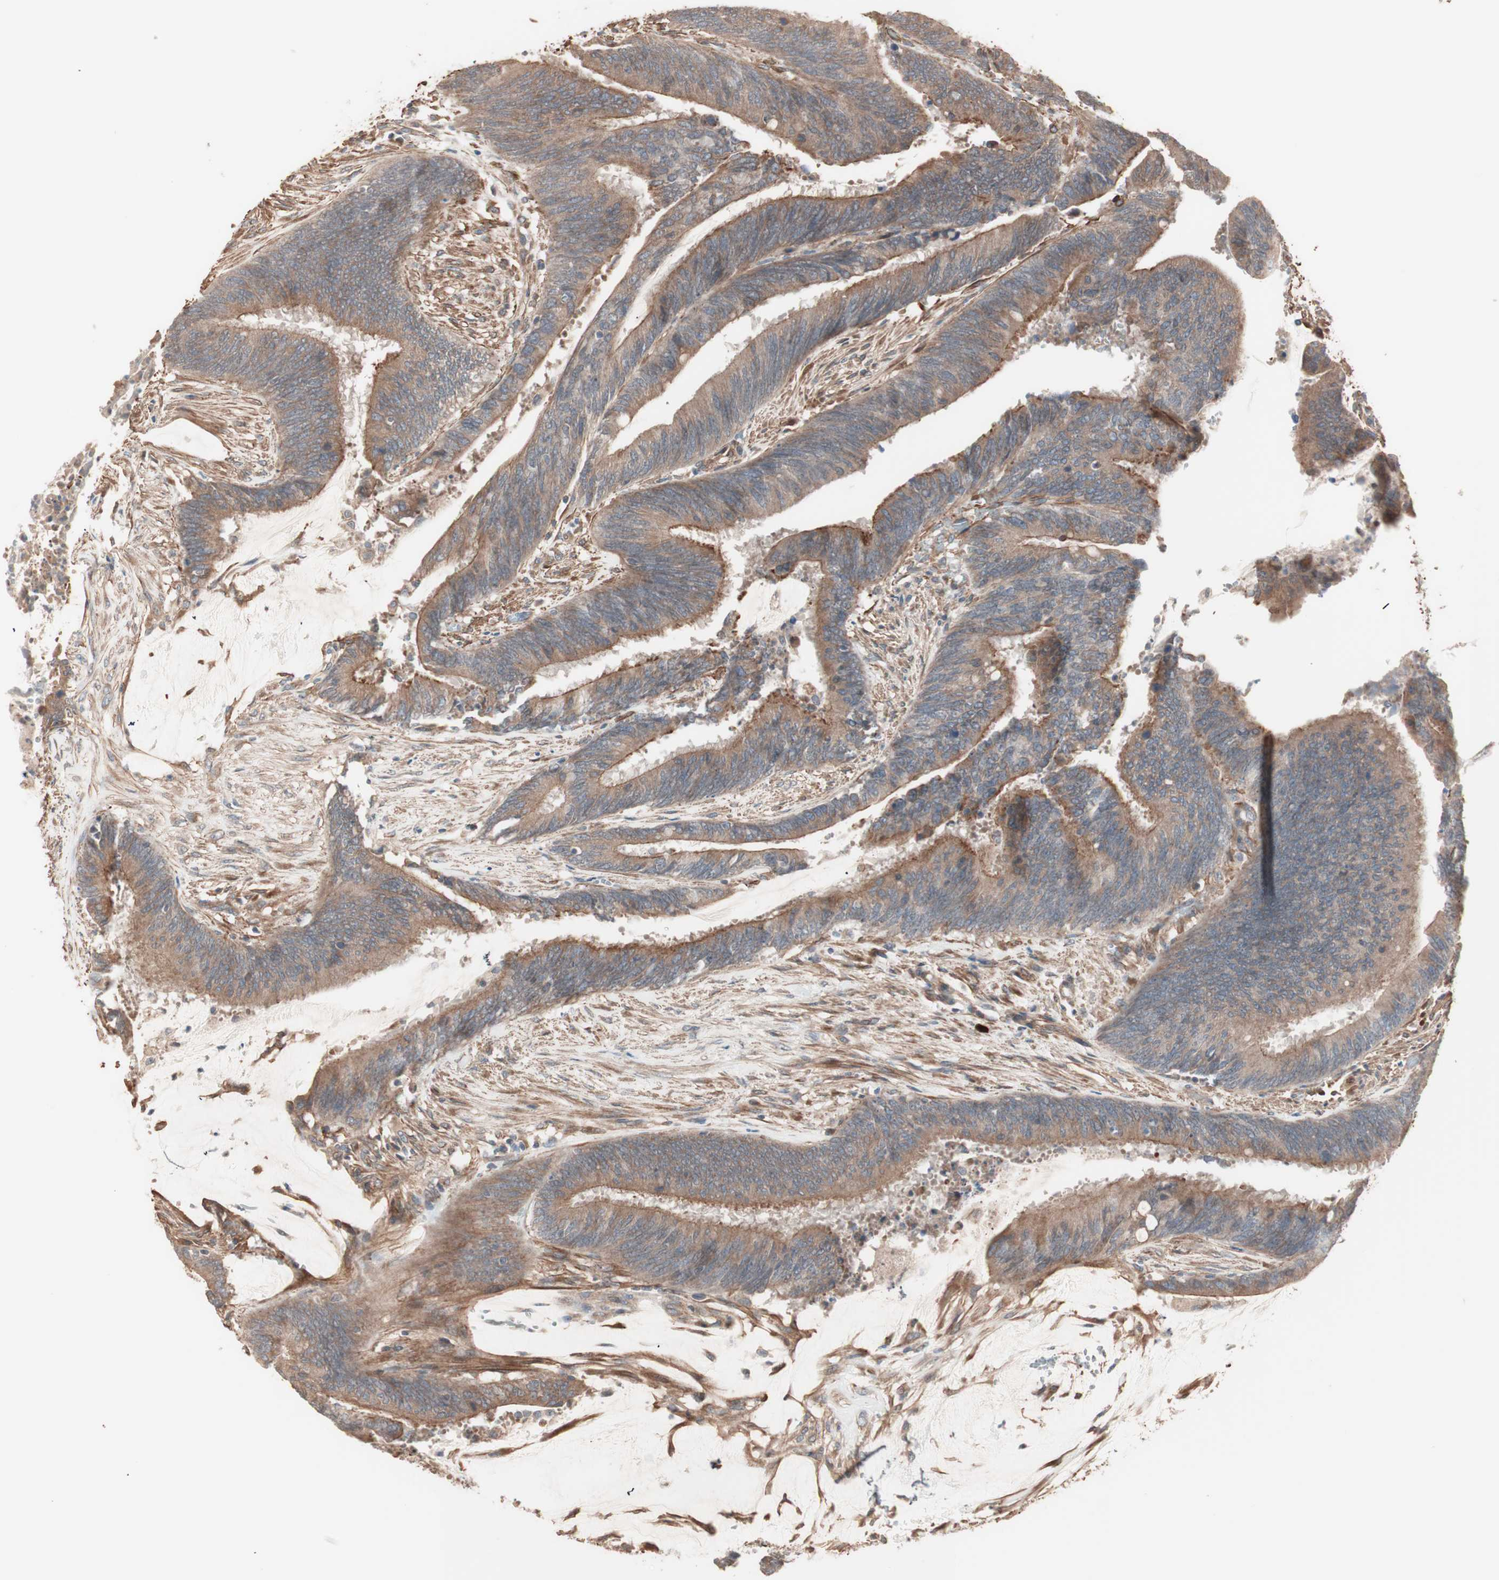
{"staining": {"intensity": "moderate", "quantity": ">75%", "location": "cytoplasmic/membranous"}, "tissue": "colorectal cancer", "cell_type": "Tumor cells", "image_type": "cancer", "snomed": [{"axis": "morphology", "description": "Adenocarcinoma, NOS"}, {"axis": "topography", "description": "Rectum"}], "caption": "DAB (3,3'-diaminobenzidine) immunohistochemical staining of colorectal adenocarcinoma displays moderate cytoplasmic/membranous protein expression in about >75% of tumor cells.", "gene": "ALG5", "patient": {"sex": "female", "age": 66}}